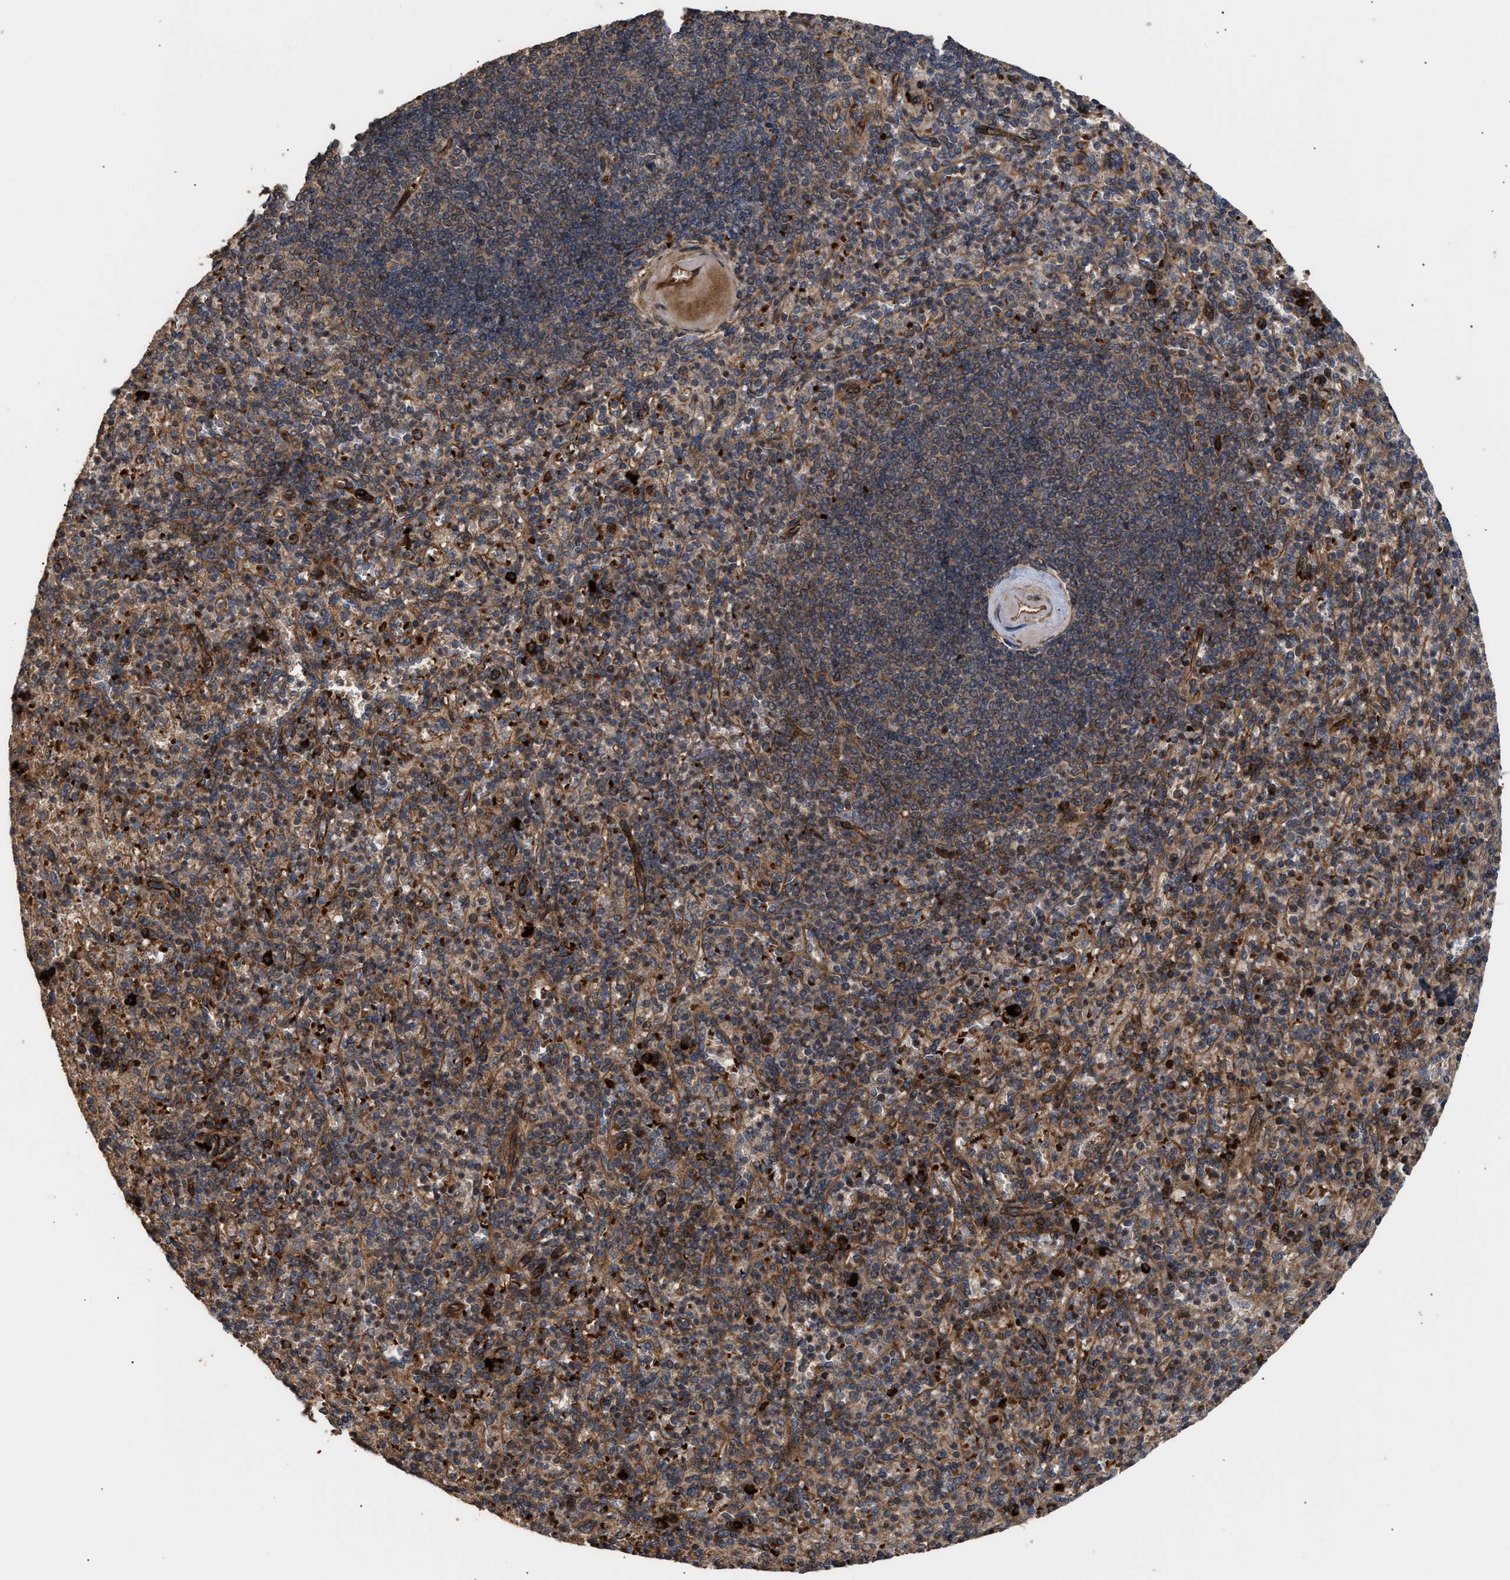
{"staining": {"intensity": "moderate", "quantity": ">75%", "location": "cytoplasmic/membranous"}, "tissue": "spleen", "cell_type": "Cells in red pulp", "image_type": "normal", "snomed": [{"axis": "morphology", "description": "Normal tissue, NOS"}, {"axis": "topography", "description": "Spleen"}], "caption": "High-power microscopy captured an immunohistochemistry (IHC) photomicrograph of unremarkable spleen, revealing moderate cytoplasmic/membranous expression in about >75% of cells in red pulp. Immunohistochemistry (ihc) stains the protein of interest in brown and the nuclei are stained blue.", "gene": "STAU1", "patient": {"sex": "female", "age": 74}}